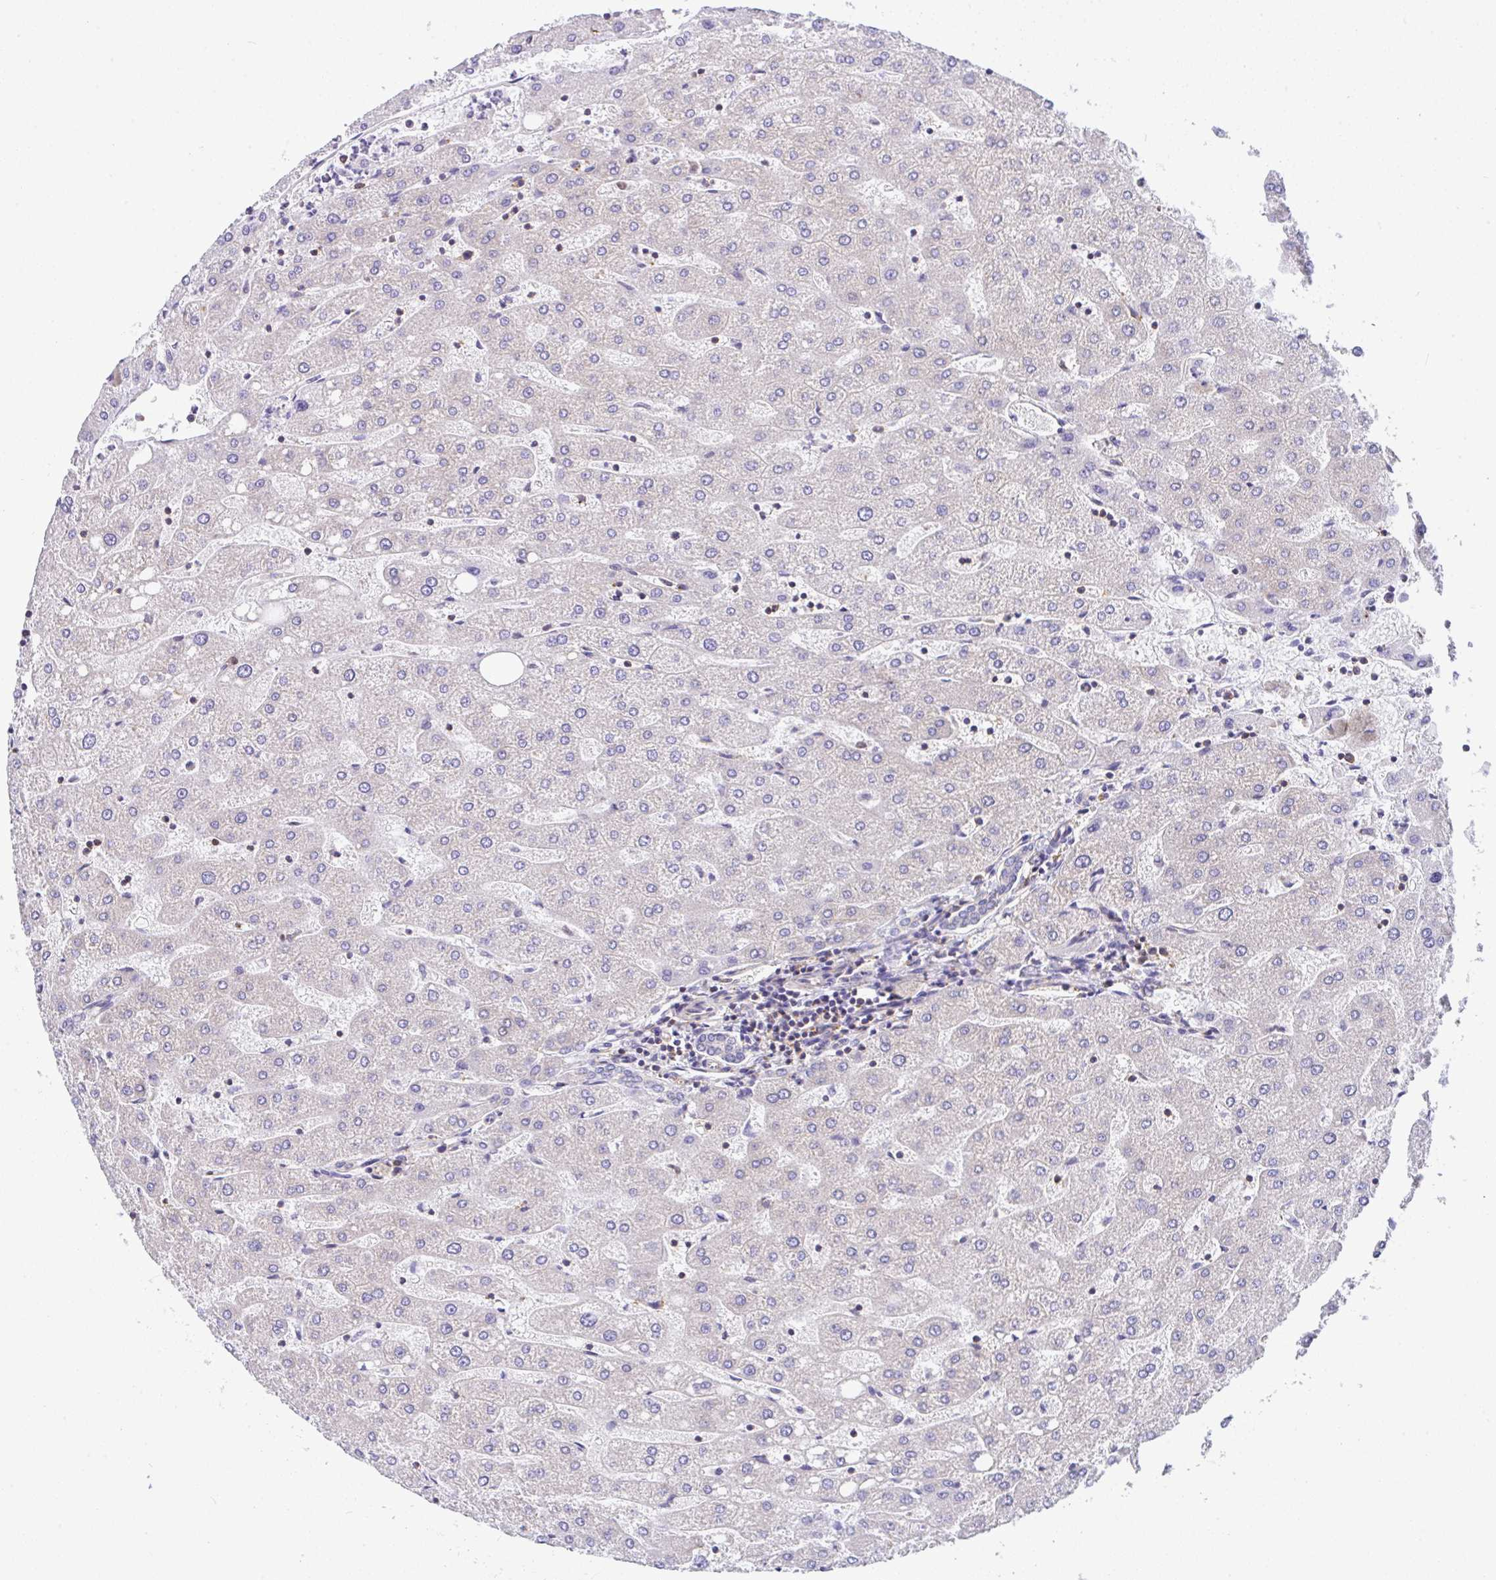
{"staining": {"intensity": "negative", "quantity": "none", "location": "none"}, "tissue": "liver", "cell_type": "Cholangiocytes", "image_type": "normal", "snomed": [{"axis": "morphology", "description": "Normal tissue, NOS"}, {"axis": "topography", "description": "Liver"}], "caption": "DAB immunohistochemical staining of normal human liver displays no significant staining in cholangiocytes.", "gene": "GFPT2", "patient": {"sex": "male", "age": 67}}